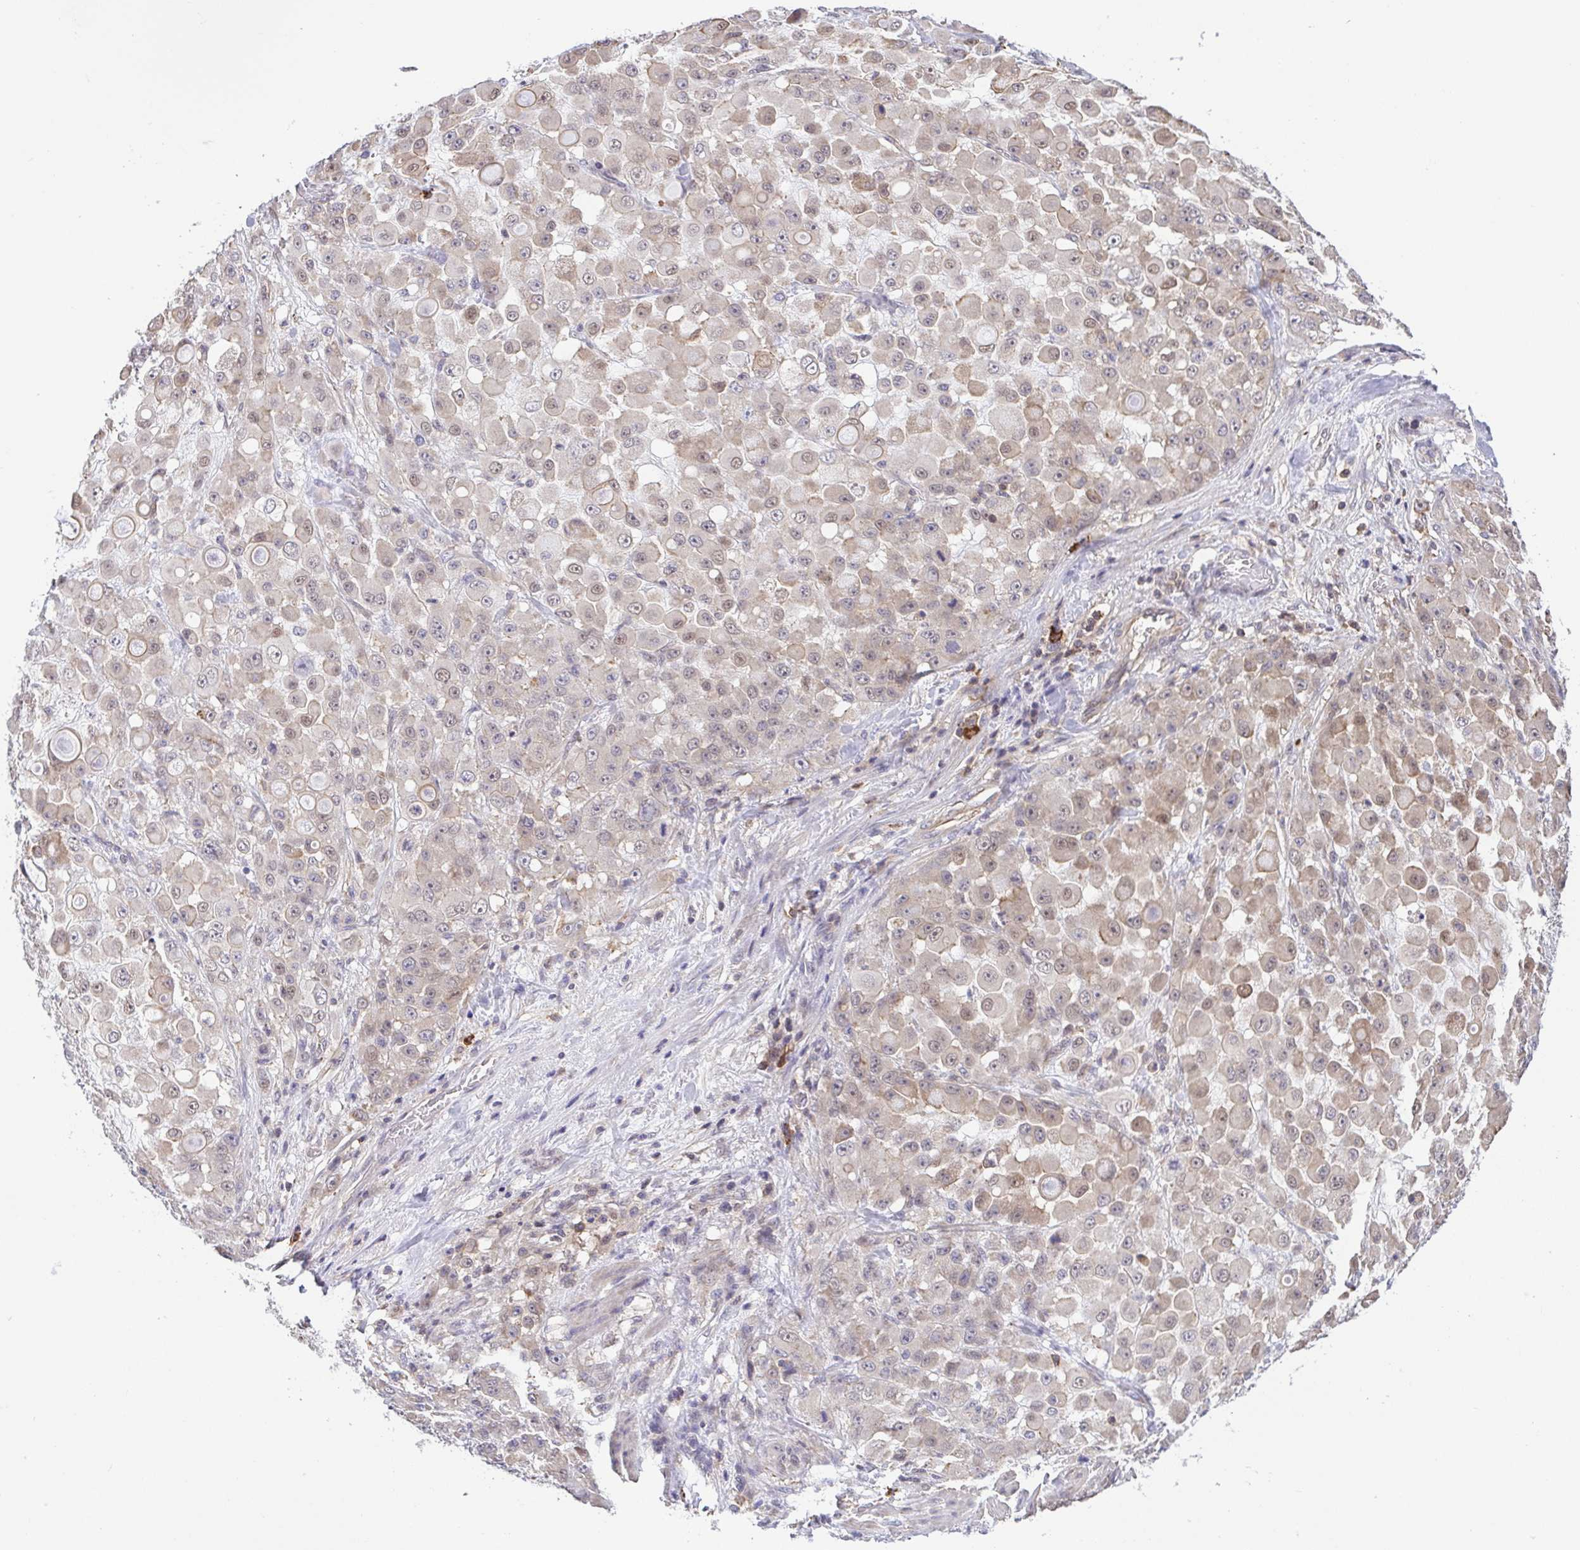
{"staining": {"intensity": "weak", "quantity": "25%-75%", "location": "cytoplasmic/membranous,nuclear"}, "tissue": "stomach cancer", "cell_type": "Tumor cells", "image_type": "cancer", "snomed": [{"axis": "morphology", "description": "Adenocarcinoma, NOS"}, {"axis": "topography", "description": "Stomach"}], "caption": "Tumor cells display low levels of weak cytoplasmic/membranous and nuclear expression in about 25%-75% of cells in human adenocarcinoma (stomach).", "gene": "PREPL", "patient": {"sex": "female", "age": 76}}